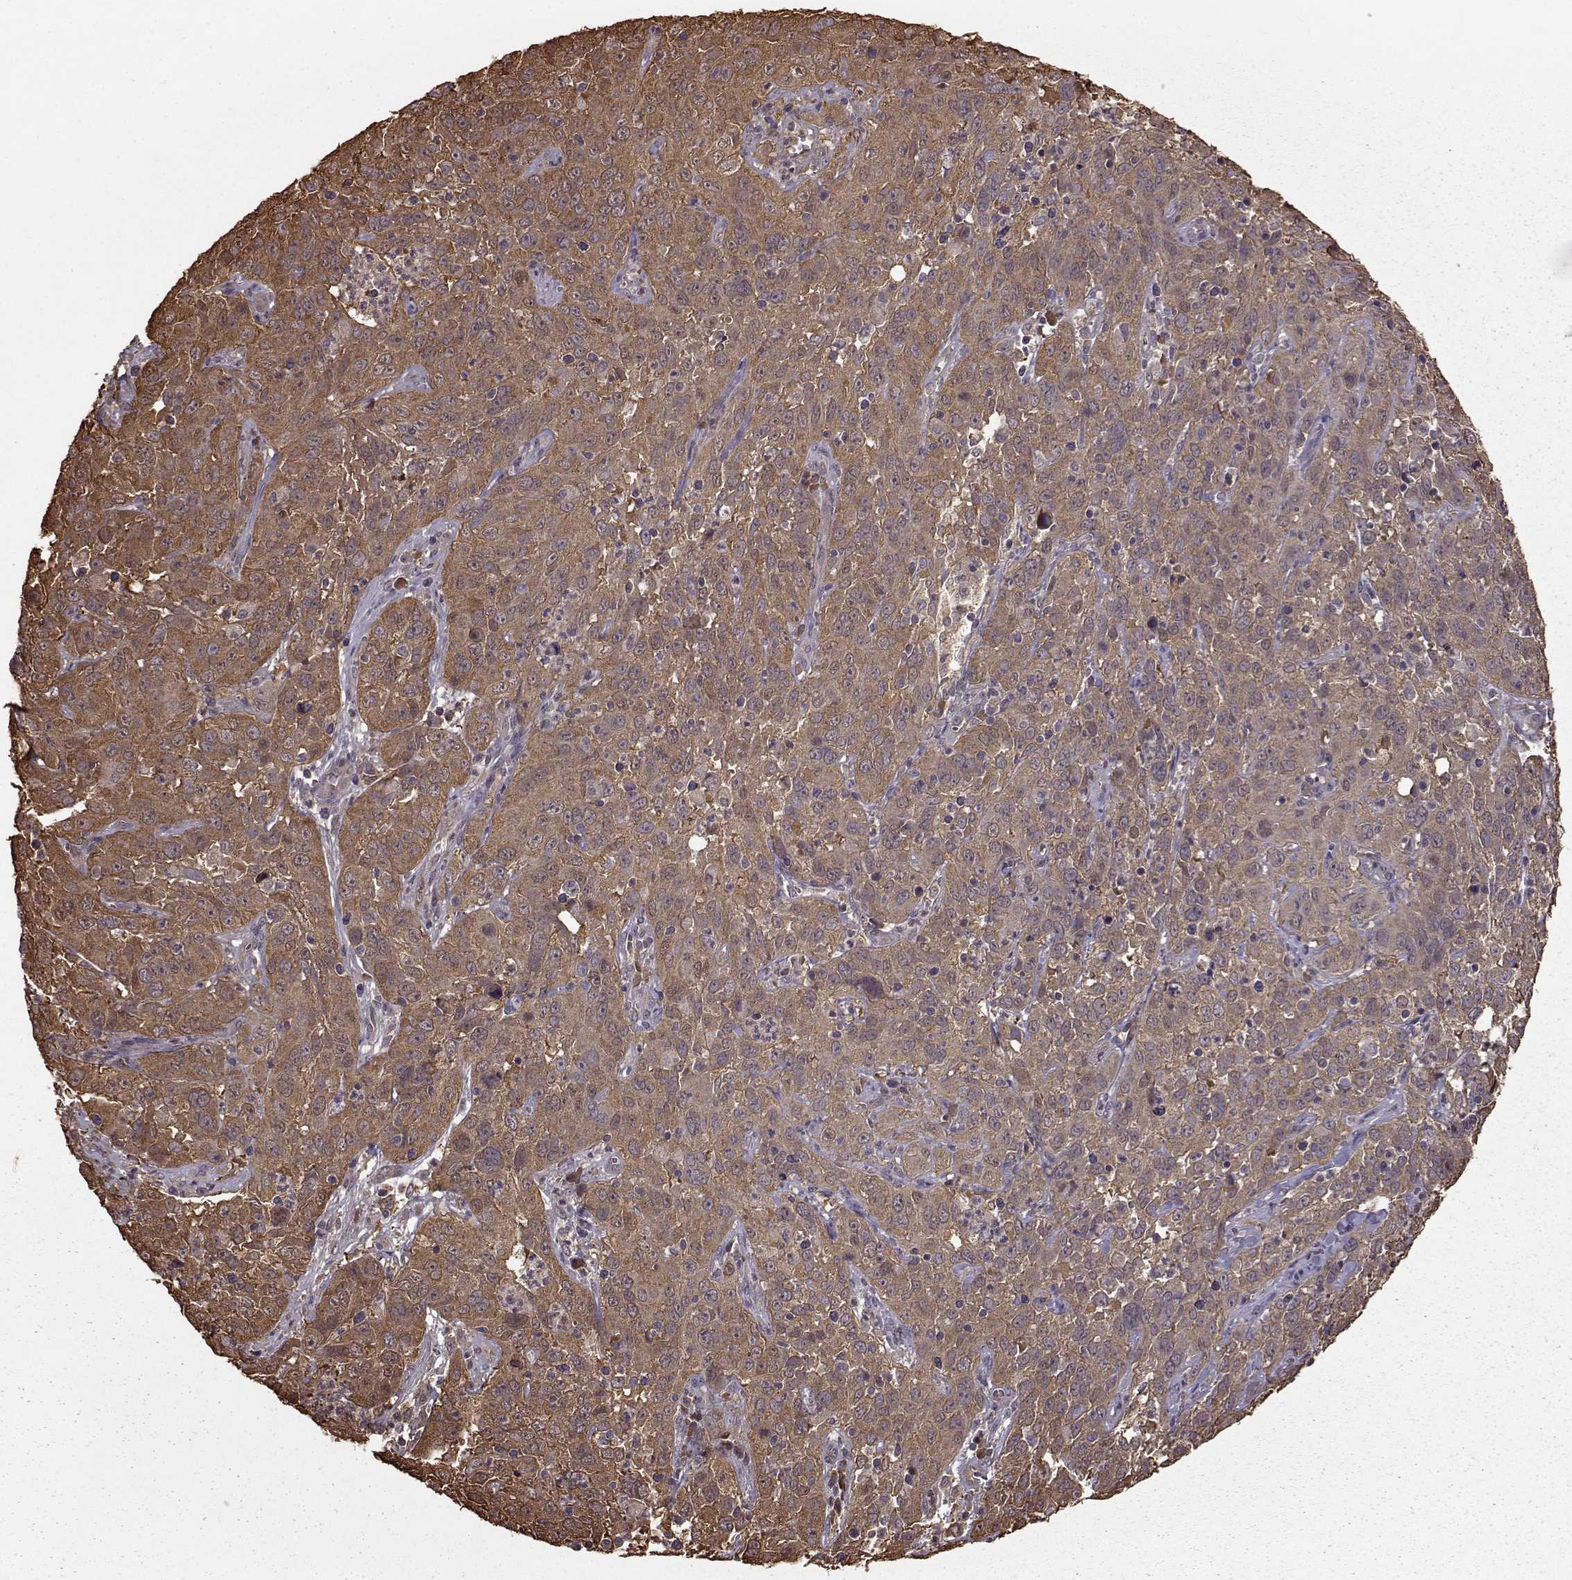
{"staining": {"intensity": "strong", "quantity": "25%-75%", "location": "cytoplasmic/membranous"}, "tissue": "cervical cancer", "cell_type": "Tumor cells", "image_type": "cancer", "snomed": [{"axis": "morphology", "description": "Squamous cell carcinoma, NOS"}, {"axis": "topography", "description": "Cervix"}], "caption": "The image shows a brown stain indicating the presence of a protein in the cytoplasmic/membranous of tumor cells in squamous cell carcinoma (cervical). The staining was performed using DAB (3,3'-diaminobenzidine), with brown indicating positive protein expression. Nuclei are stained blue with hematoxylin.", "gene": "NME1-NME2", "patient": {"sex": "female", "age": 32}}